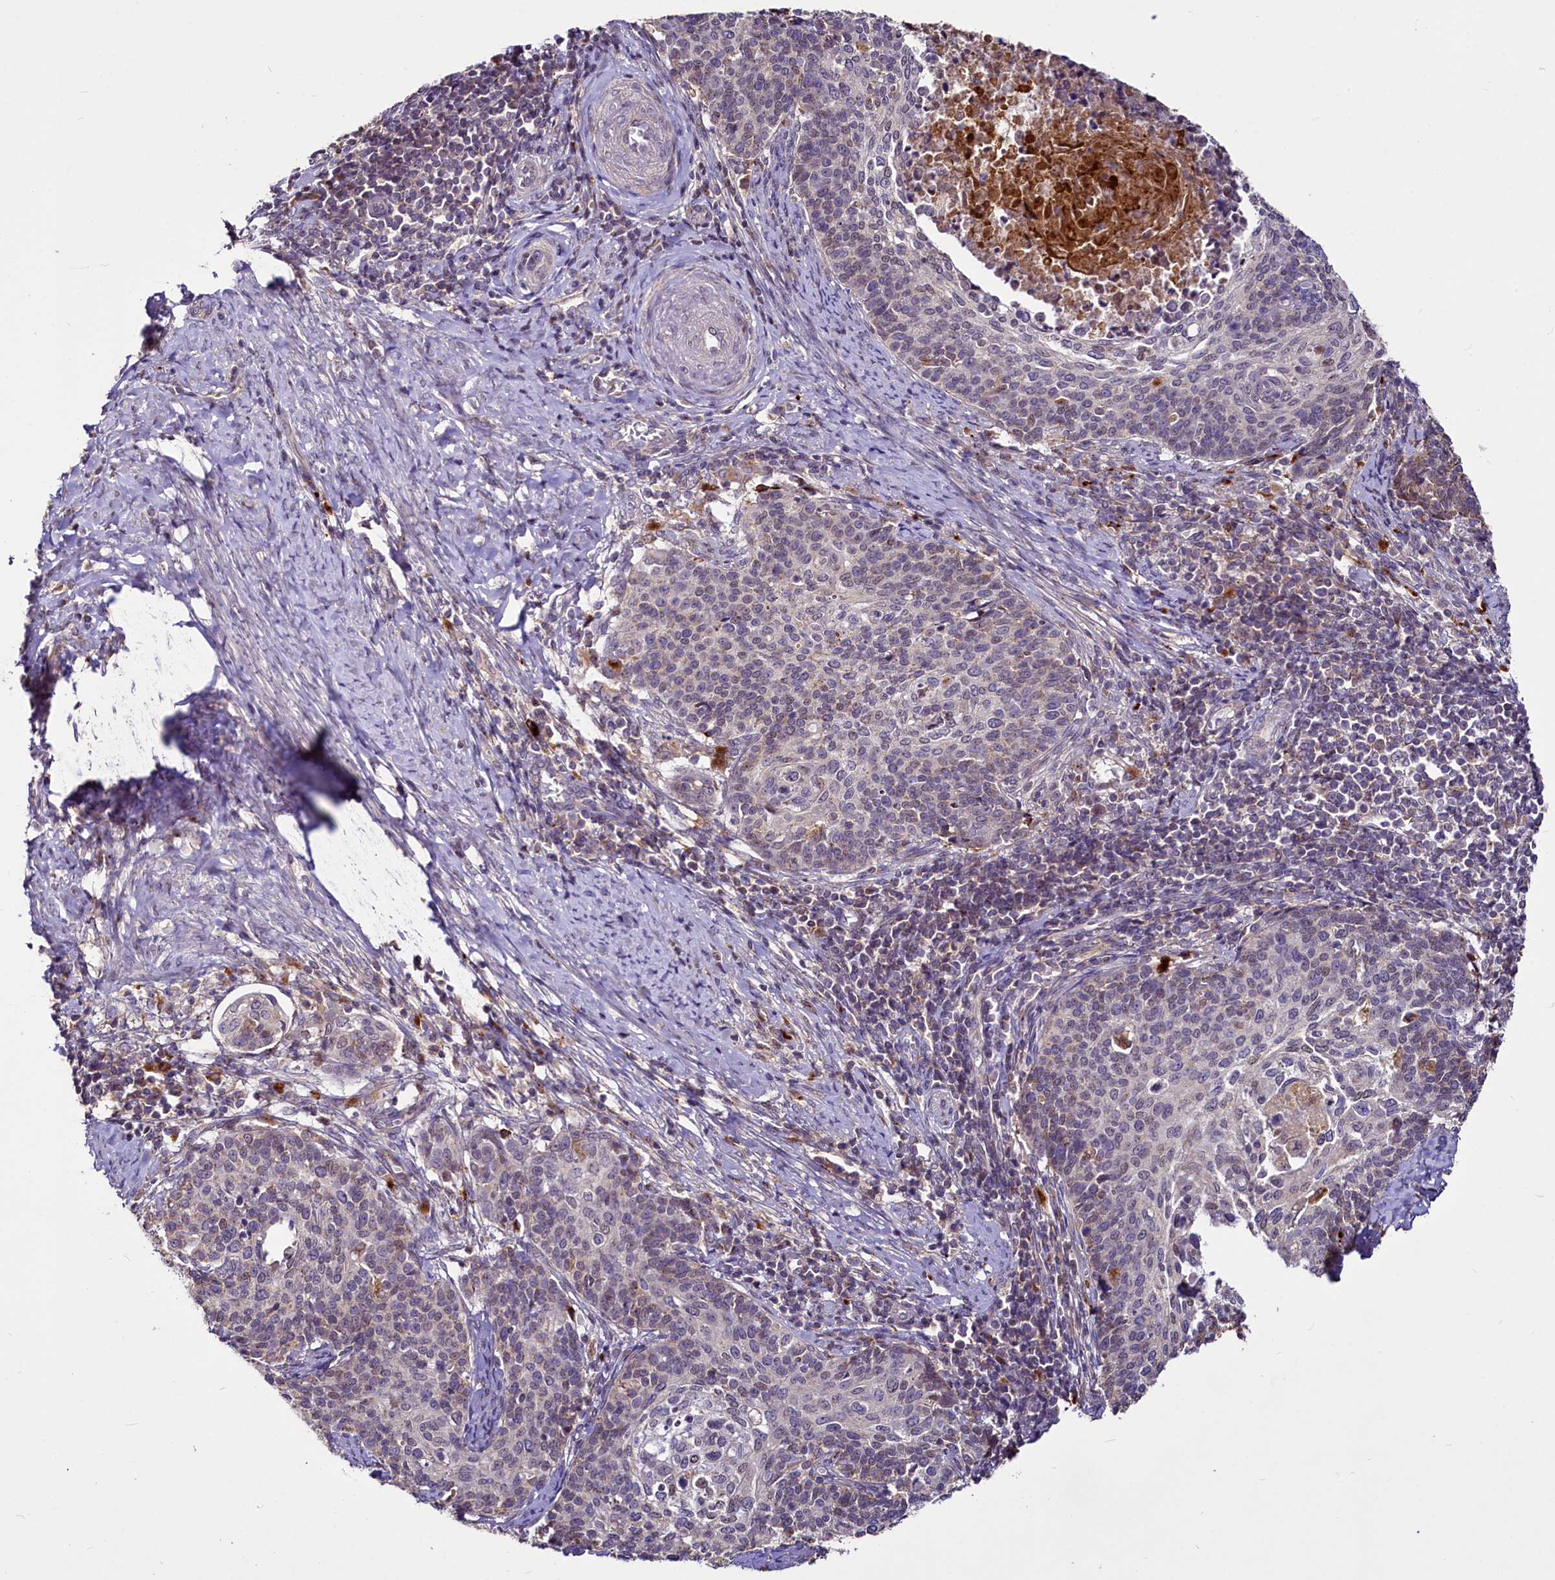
{"staining": {"intensity": "negative", "quantity": "none", "location": "none"}, "tissue": "cervical cancer", "cell_type": "Tumor cells", "image_type": "cancer", "snomed": [{"axis": "morphology", "description": "Squamous cell carcinoma, NOS"}, {"axis": "topography", "description": "Cervix"}], "caption": "Immunohistochemical staining of human cervical cancer shows no significant expression in tumor cells.", "gene": "C11orf86", "patient": {"sex": "female", "age": 39}}